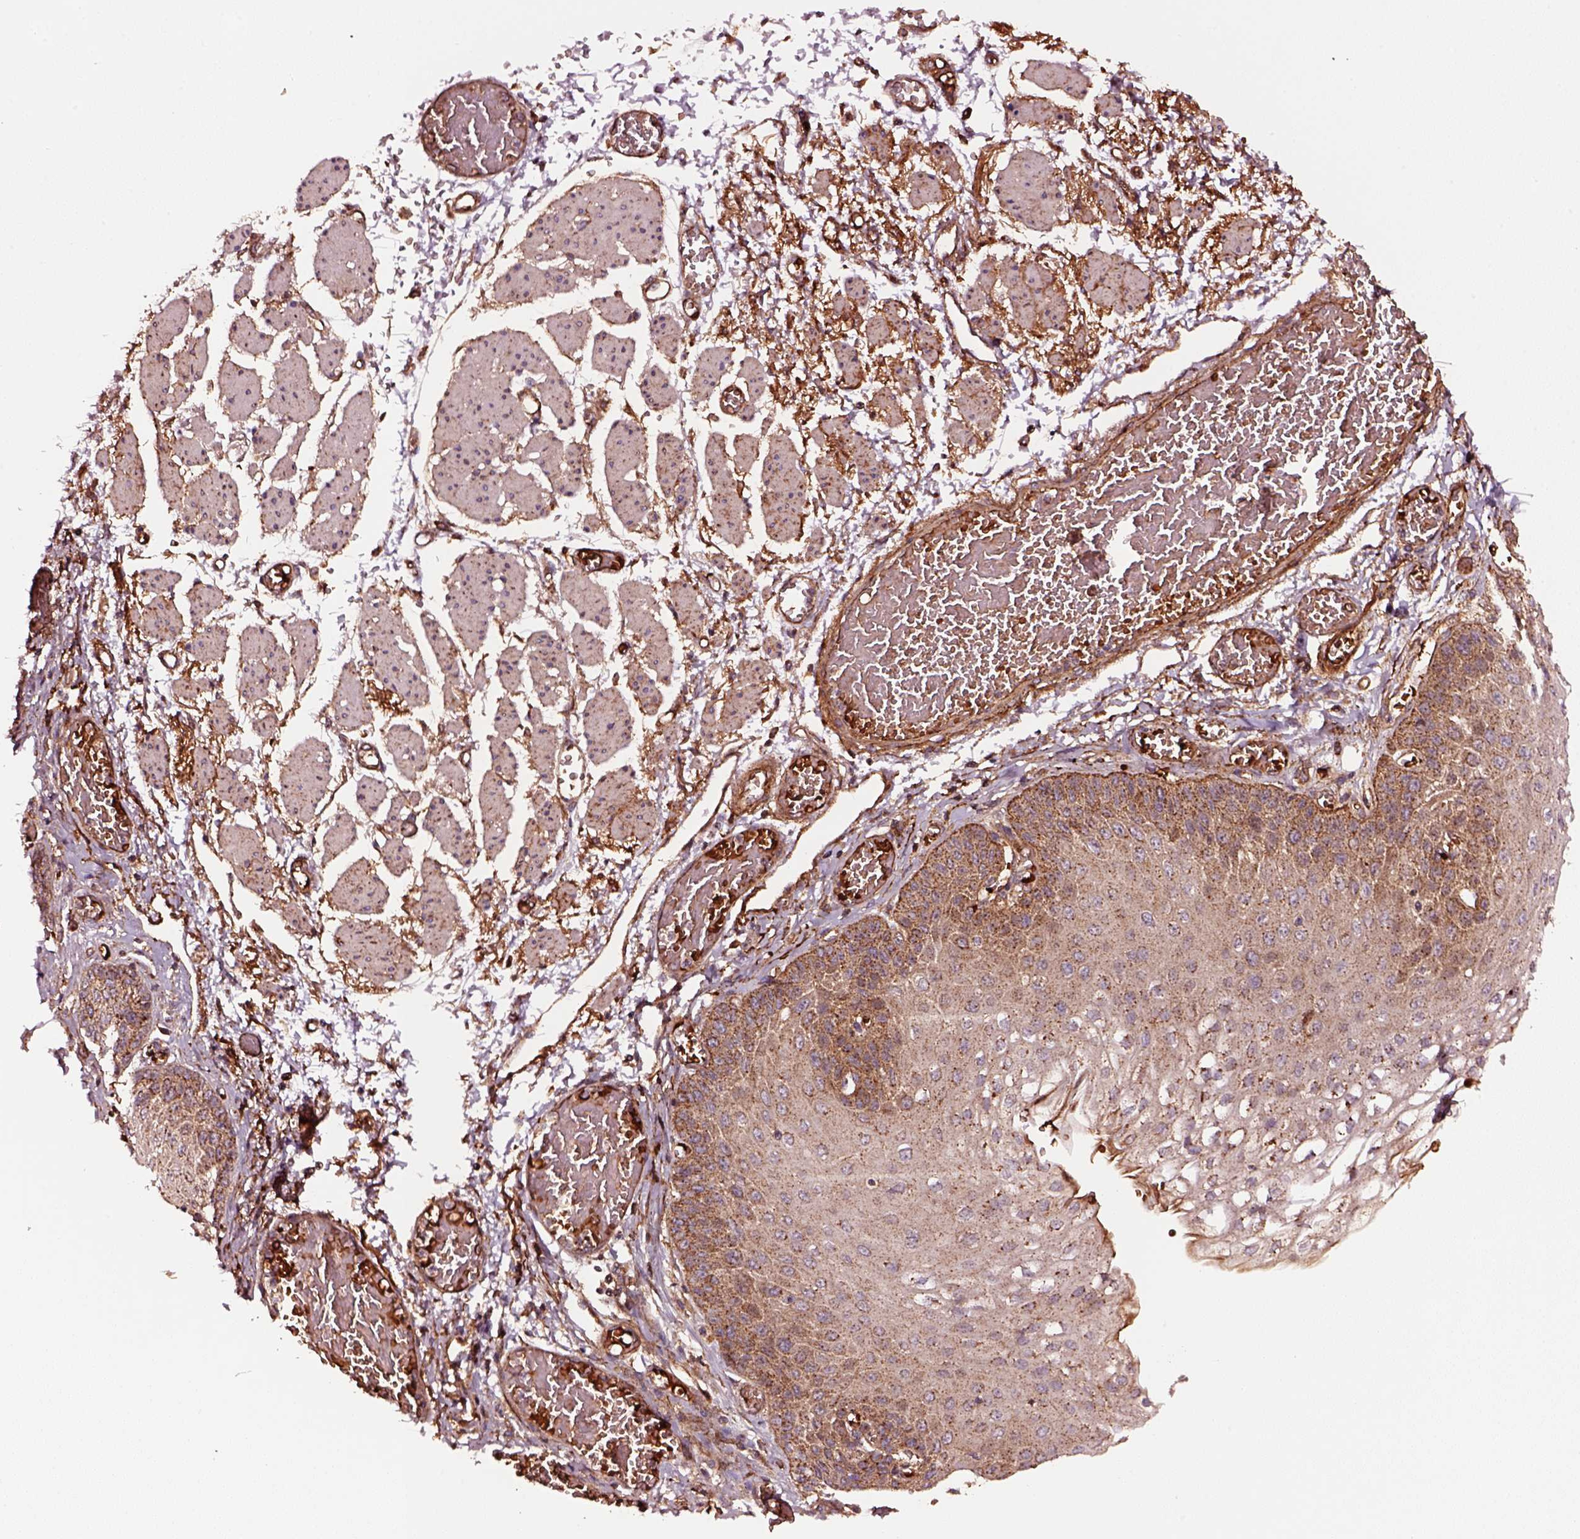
{"staining": {"intensity": "strong", "quantity": "25%-75%", "location": "cytoplasmic/membranous"}, "tissue": "esophagus", "cell_type": "Squamous epithelial cells", "image_type": "normal", "snomed": [{"axis": "morphology", "description": "Normal tissue, NOS"}, {"axis": "morphology", "description": "Adenocarcinoma, NOS"}, {"axis": "topography", "description": "Esophagus"}], "caption": "IHC micrograph of benign esophagus: human esophagus stained using immunohistochemistry (IHC) demonstrates high levels of strong protein expression localized specifically in the cytoplasmic/membranous of squamous epithelial cells, appearing as a cytoplasmic/membranous brown color.", "gene": "WASHC2A", "patient": {"sex": "male", "age": 81}}